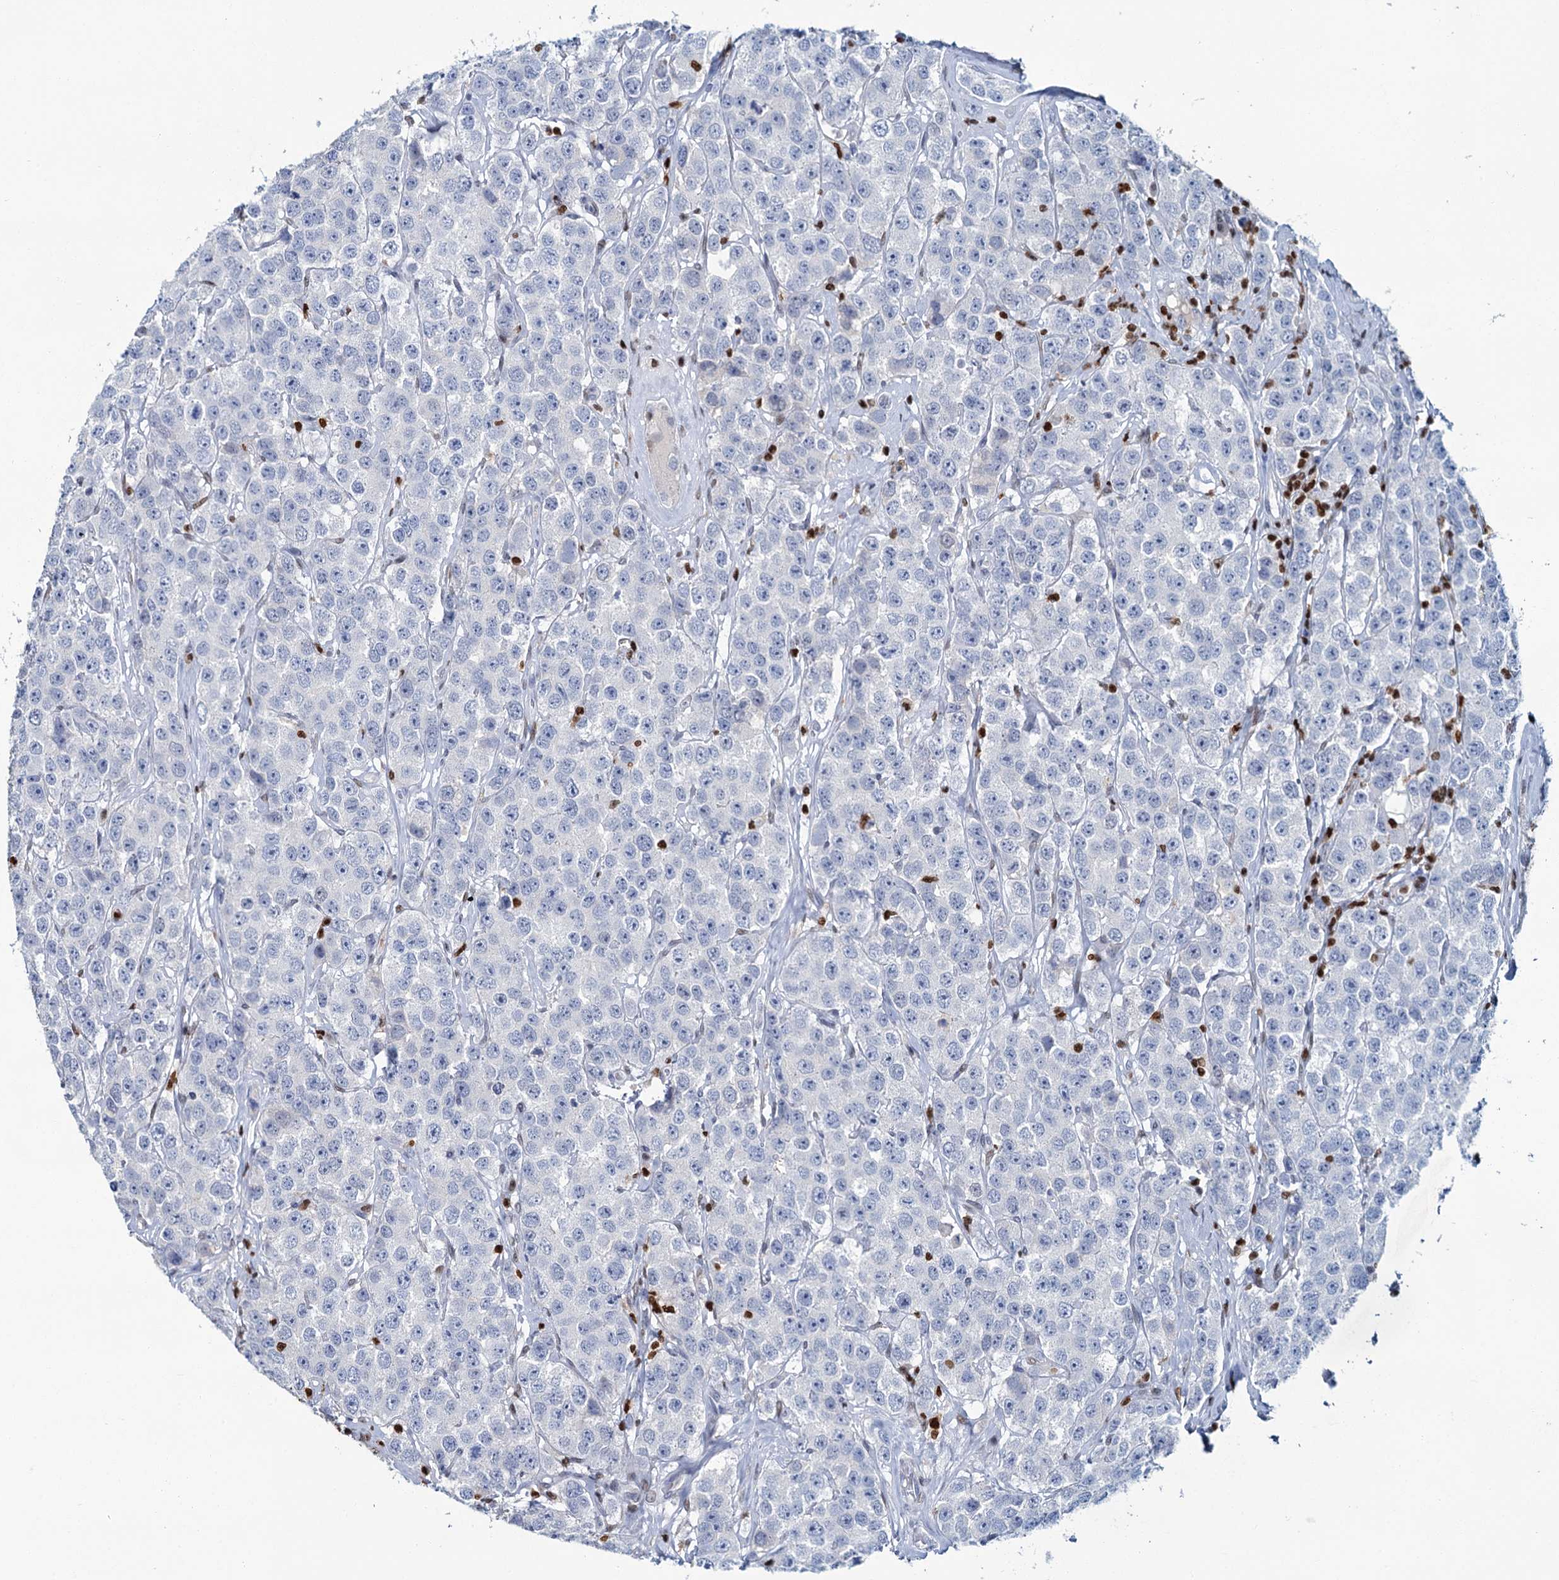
{"staining": {"intensity": "negative", "quantity": "none", "location": "none"}, "tissue": "testis cancer", "cell_type": "Tumor cells", "image_type": "cancer", "snomed": [{"axis": "morphology", "description": "Seminoma, NOS"}, {"axis": "topography", "description": "Testis"}], "caption": "Immunohistochemistry image of testis seminoma stained for a protein (brown), which displays no expression in tumor cells.", "gene": "CELF2", "patient": {"sex": "male", "age": 28}}